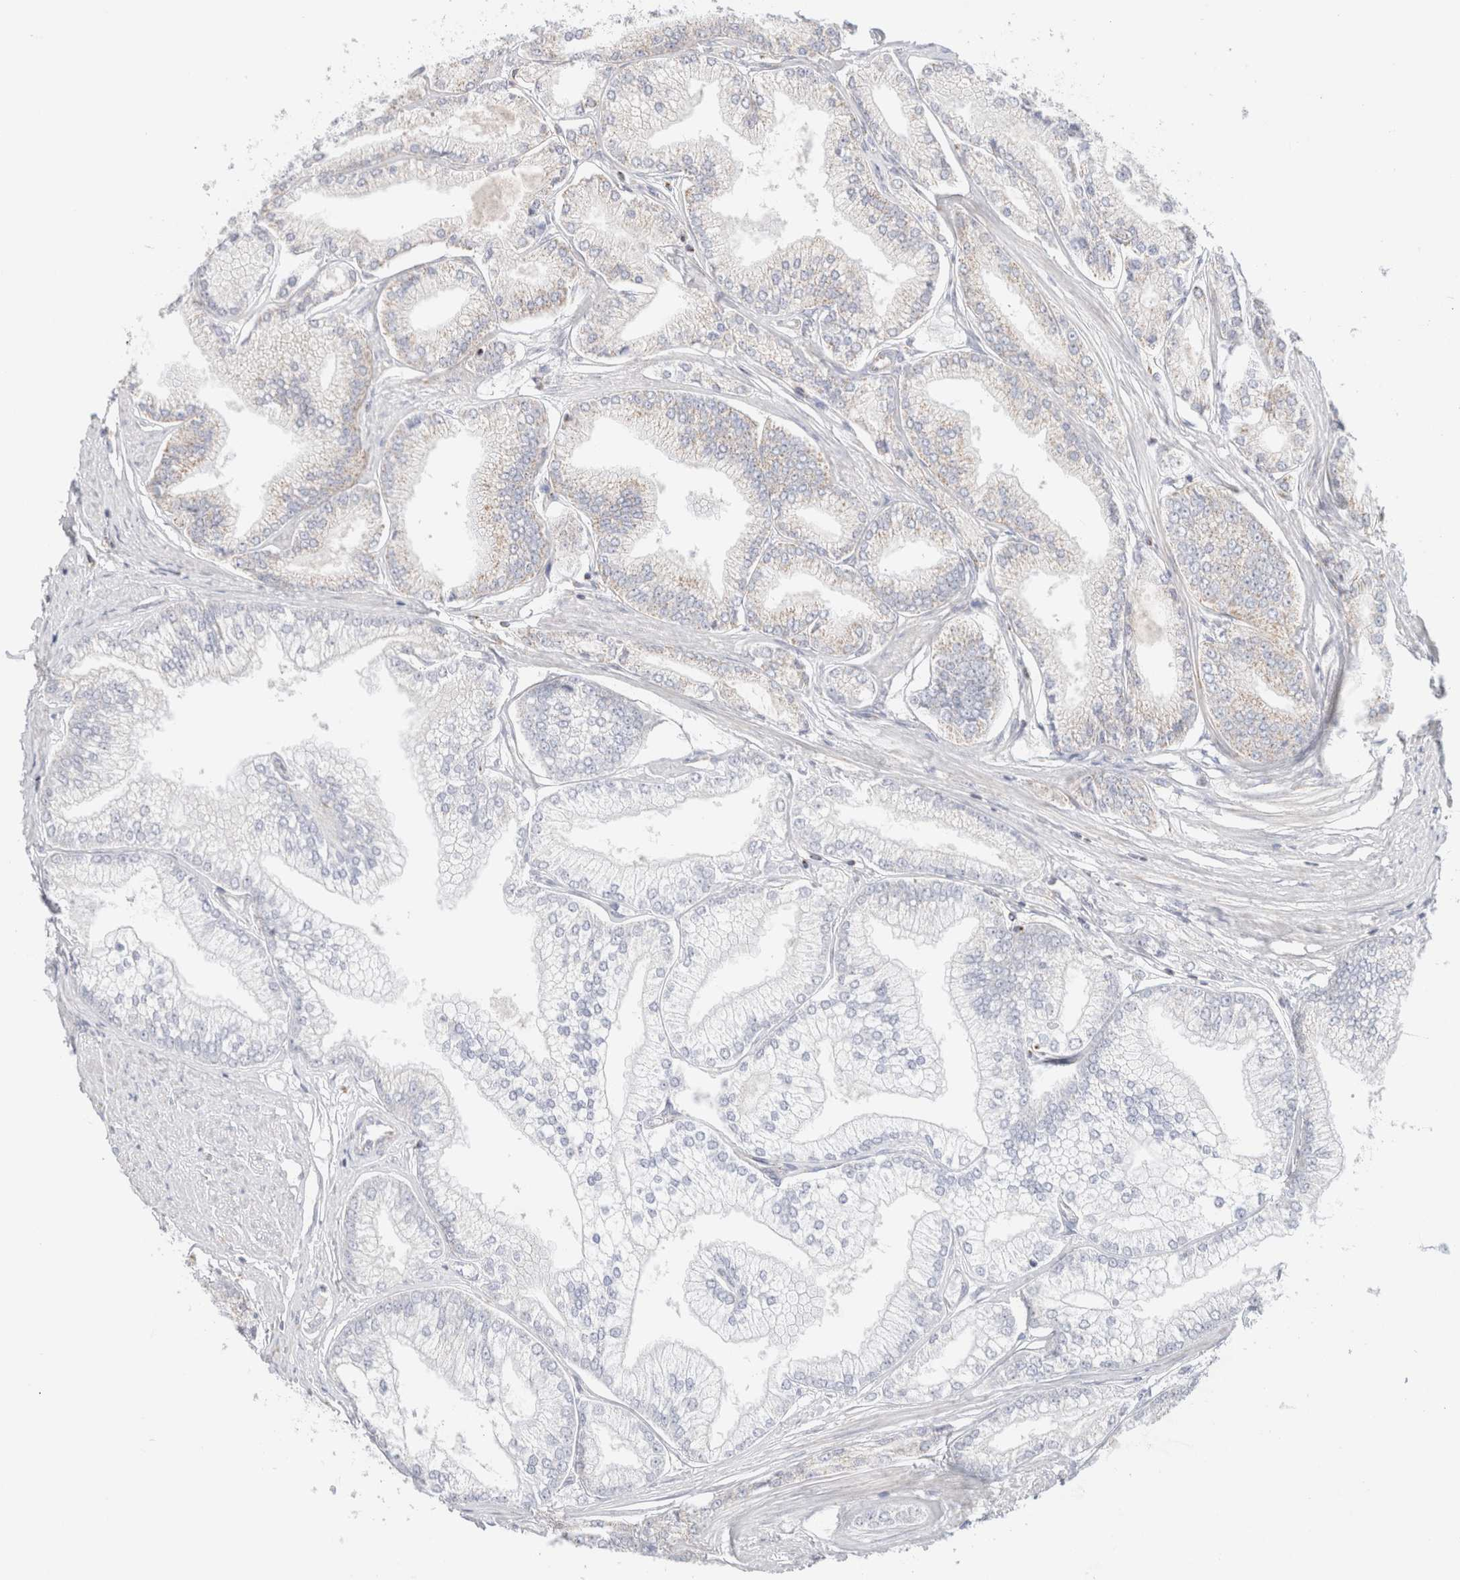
{"staining": {"intensity": "negative", "quantity": "none", "location": "none"}, "tissue": "prostate cancer", "cell_type": "Tumor cells", "image_type": "cancer", "snomed": [{"axis": "morphology", "description": "Adenocarcinoma, Low grade"}, {"axis": "topography", "description": "Prostate"}], "caption": "DAB (3,3'-diaminobenzidine) immunohistochemical staining of prostate cancer (low-grade adenocarcinoma) exhibits no significant positivity in tumor cells.", "gene": "ATP6V1C1", "patient": {"sex": "male", "age": 52}}